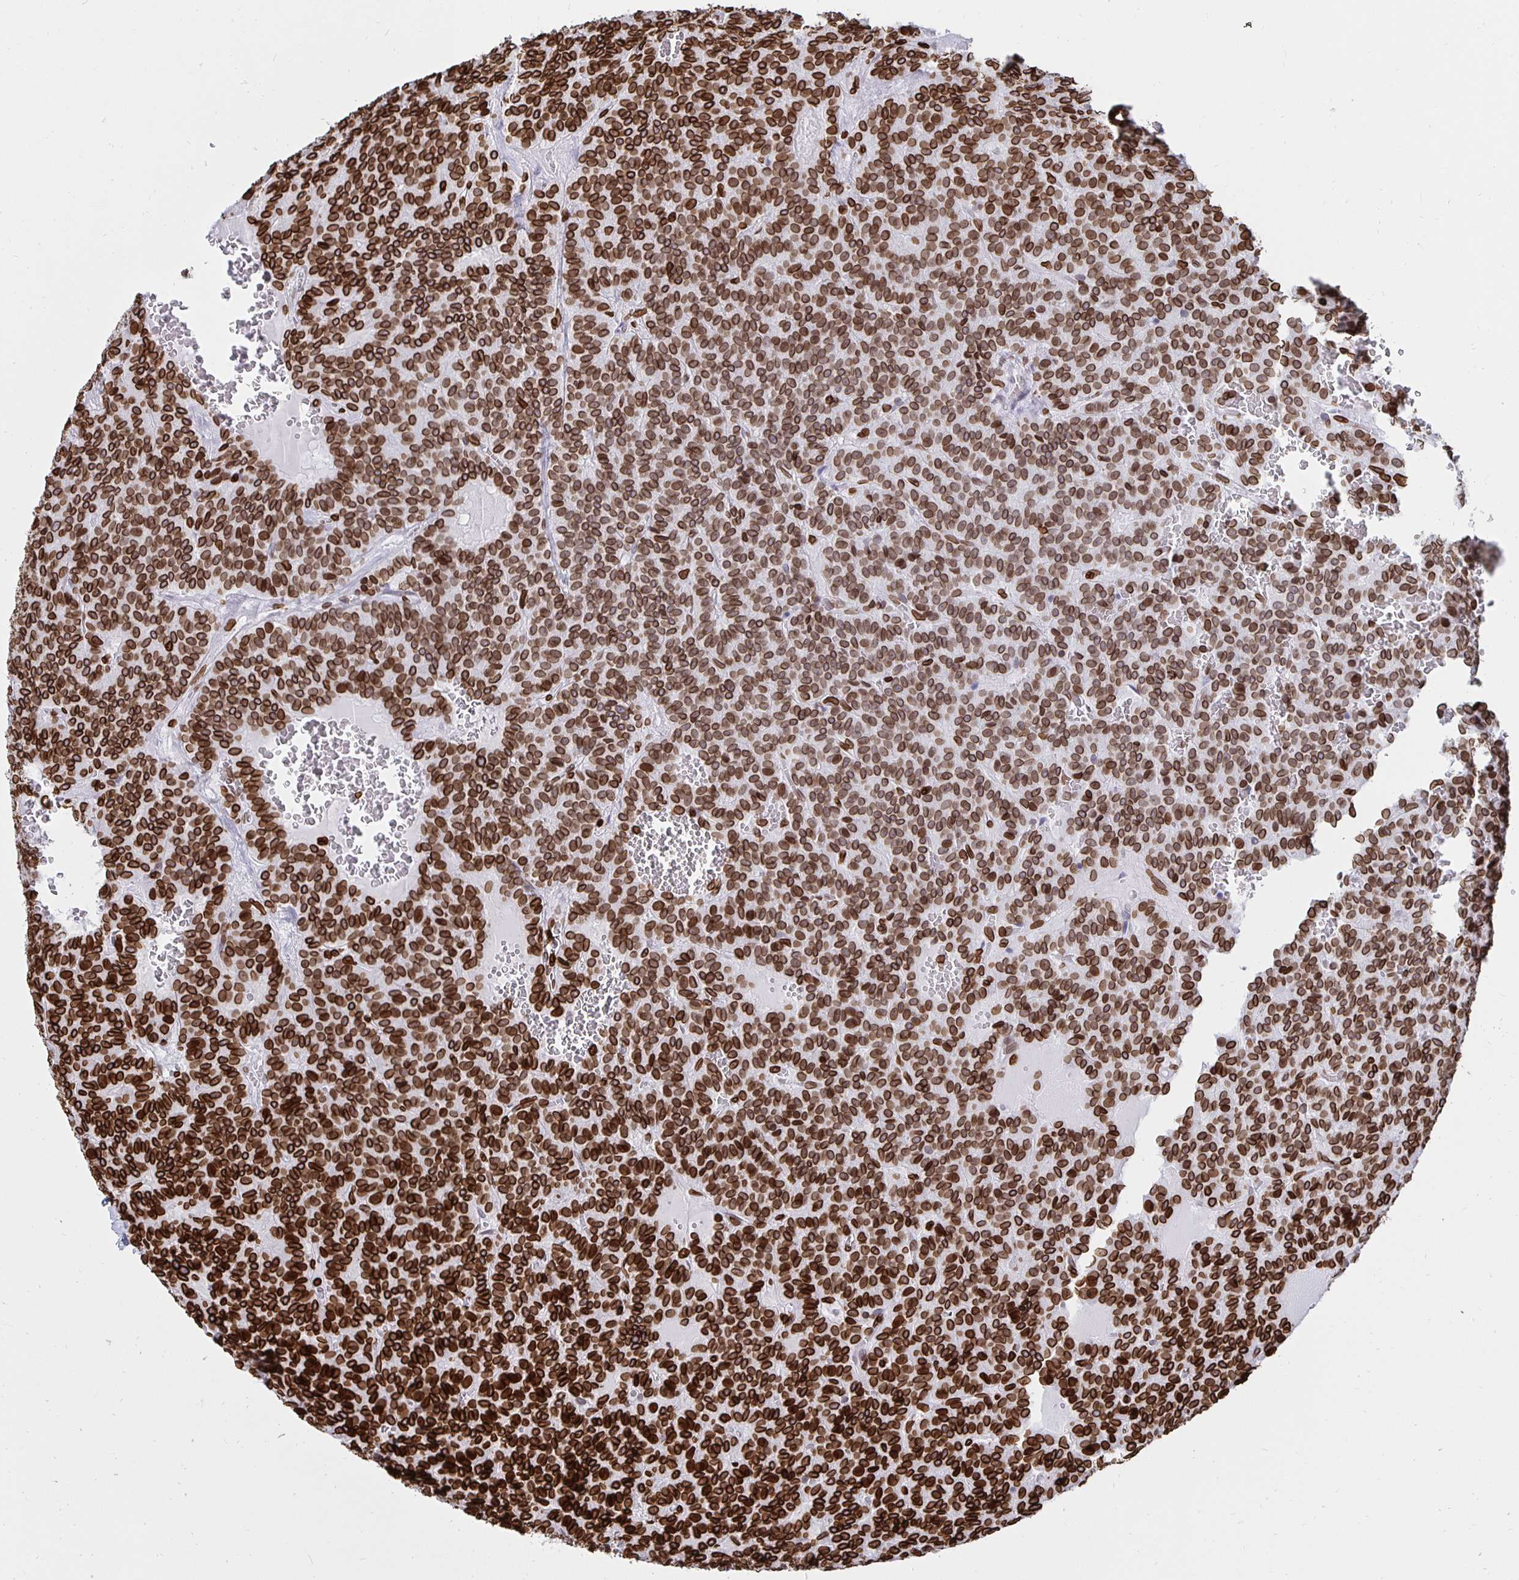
{"staining": {"intensity": "strong", "quantity": ">75%", "location": "cytoplasmic/membranous,nuclear"}, "tissue": "carcinoid", "cell_type": "Tumor cells", "image_type": "cancer", "snomed": [{"axis": "morphology", "description": "Carcinoid, malignant, NOS"}, {"axis": "topography", "description": "Lung"}], "caption": "Tumor cells reveal high levels of strong cytoplasmic/membranous and nuclear expression in about >75% of cells in human malignant carcinoid.", "gene": "LMNB1", "patient": {"sex": "male", "age": 70}}